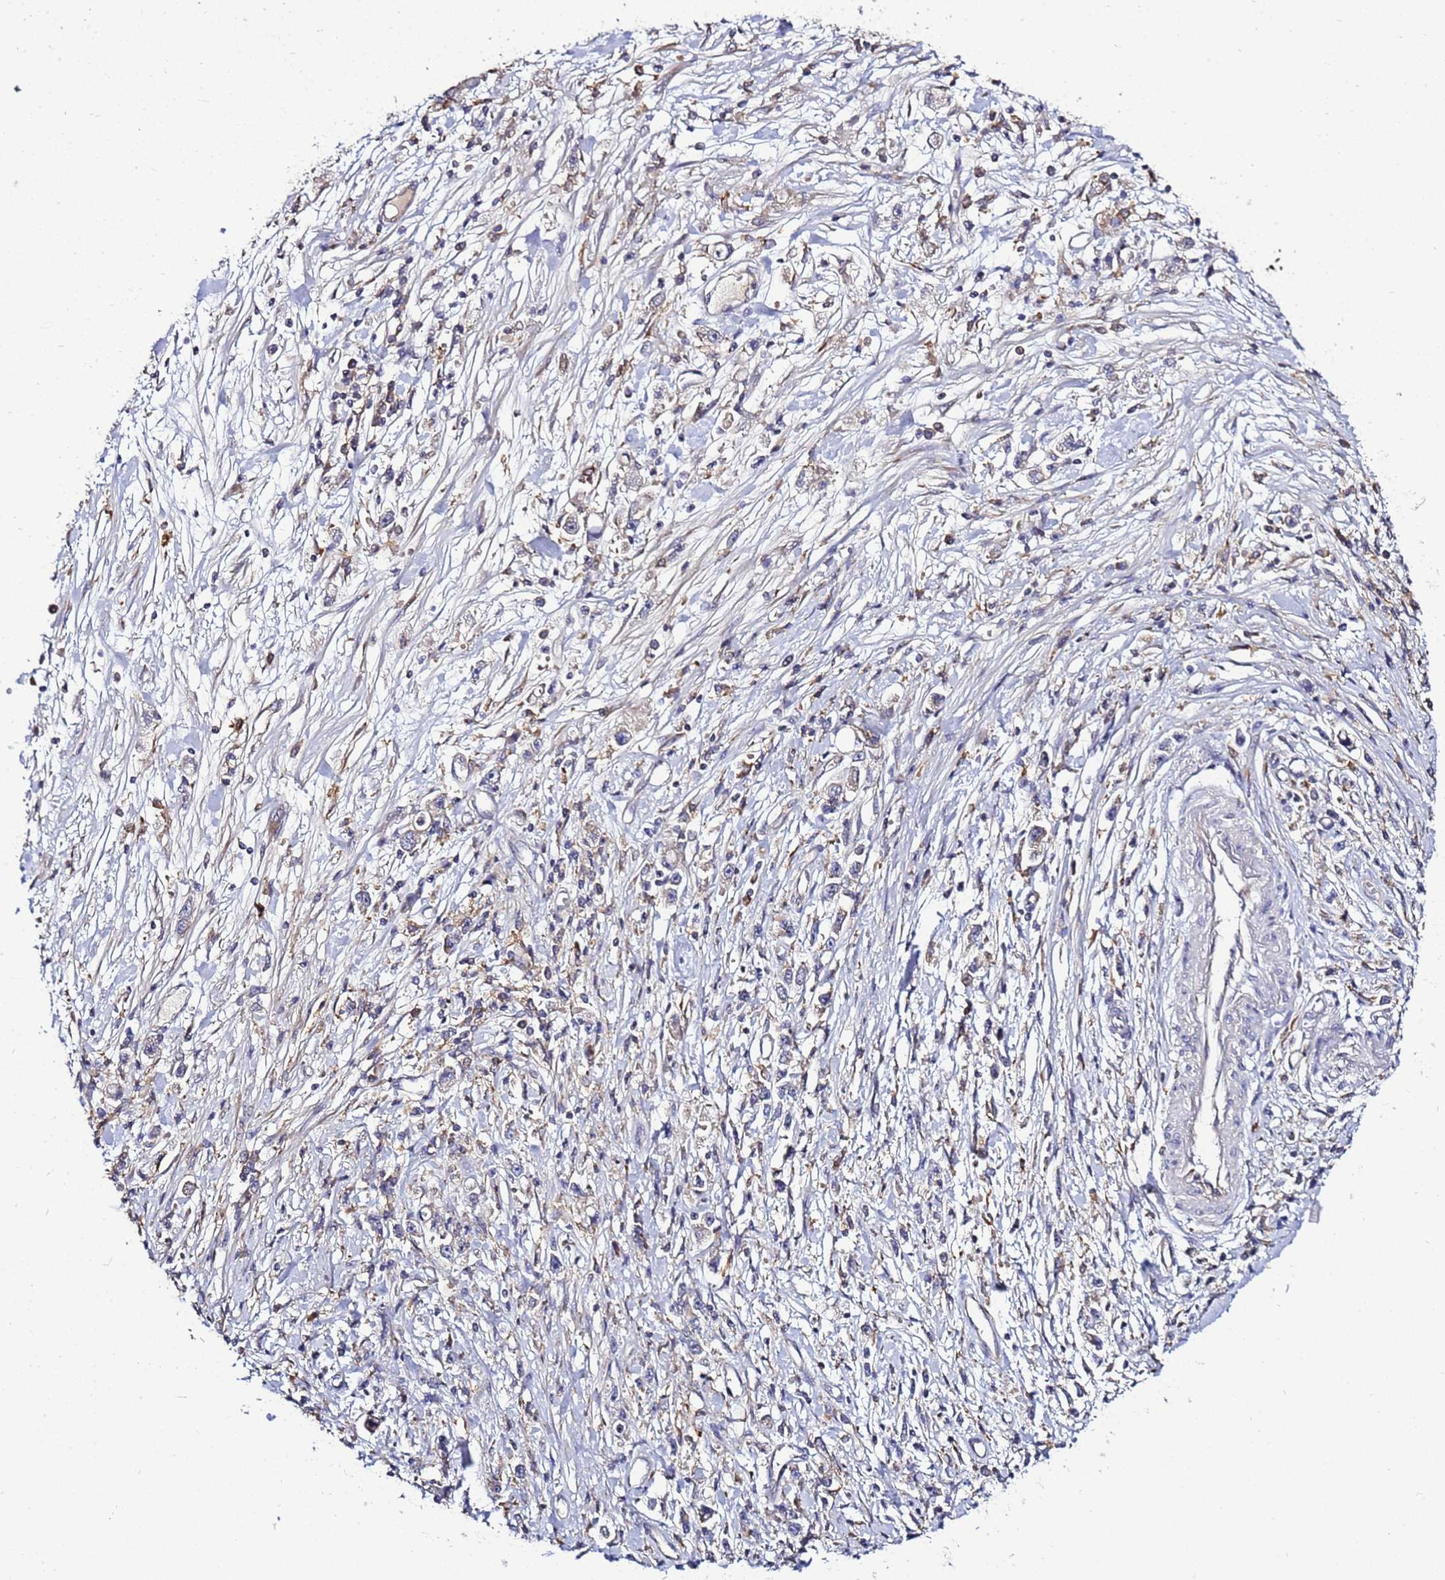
{"staining": {"intensity": "weak", "quantity": "25%-75%", "location": "cytoplasmic/membranous"}, "tissue": "stomach cancer", "cell_type": "Tumor cells", "image_type": "cancer", "snomed": [{"axis": "morphology", "description": "Adenocarcinoma, NOS"}, {"axis": "topography", "description": "Stomach"}], "caption": "Immunohistochemical staining of stomach adenocarcinoma shows weak cytoplasmic/membranous protein expression in about 25%-75% of tumor cells.", "gene": "ADPGK", "patient": {"sex": "female", "age": 59}}